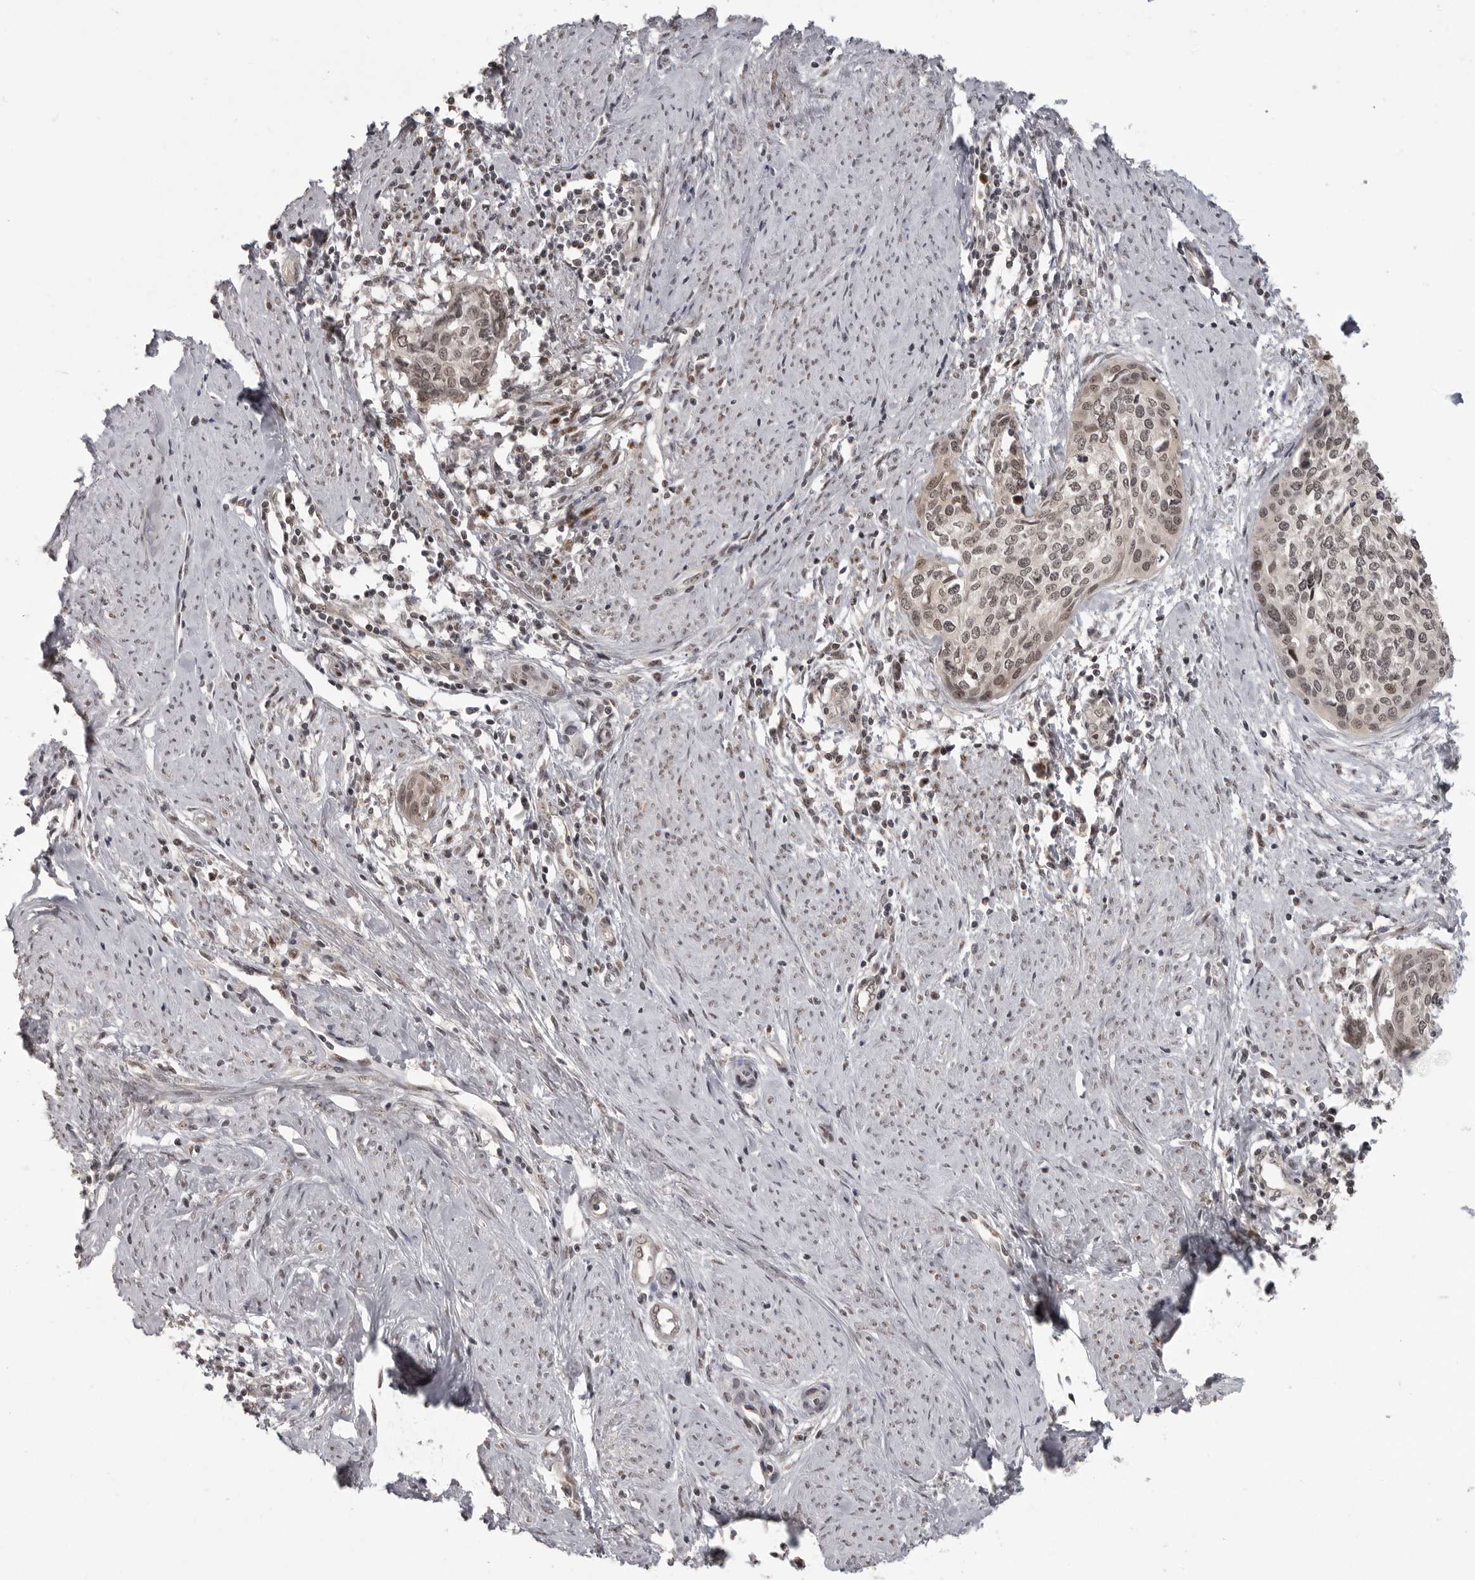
{"staining": {"intensity": "weak", "quantity": "25%-75%", "location": "nuclear"}, "tissue": "cervical cancer", "cell_type": "Tumor cells", "image_type": "cancer", "snomed": [{"axis": "morphology", "description": "Squamous cell carcinoma, NOS"}, {"axis": "topography", "description": "Cervix"}], "caption": "Protein staining shows weak nuclear expression in about 25%-75% of tumor cells in cervical cancer (squamous cell carcinoma).", "gene": "PEG3", "patient": {"sex": "female", "age": 37}}